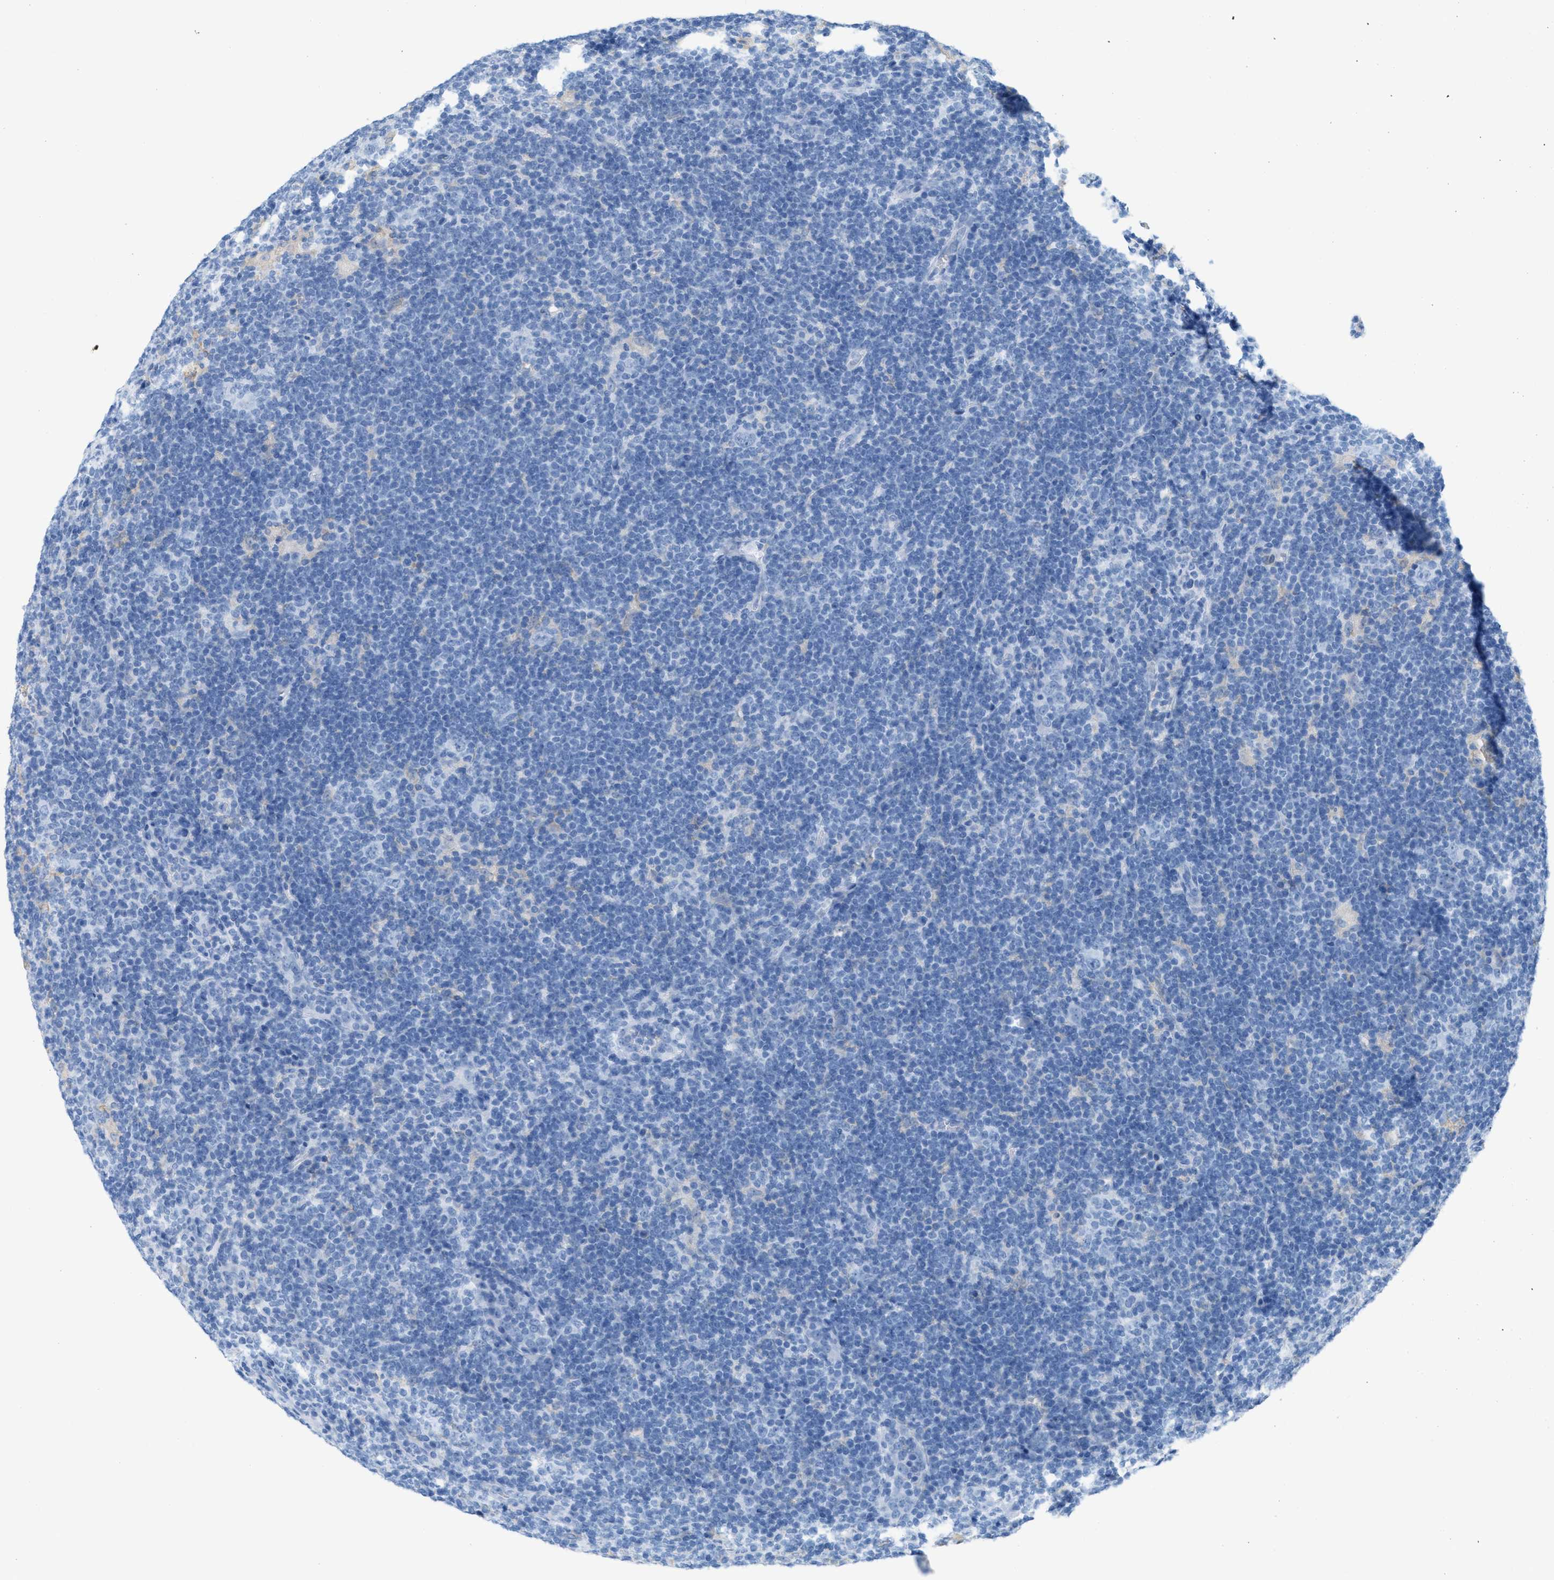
{"staining": {"intensity": "negative", "quantity": "none", "location": "none"}, "tissue": "lymphoma", "cell_type": "Tumor cells", "image_type": "cancer", "snomed": [{"axis": "morphology", "description": "Hodgkin's disease, NOS"}, {"axis": "topography", "description": "Lymph node"}], "caption": "This is an IHC micrograph of lymphoma. There is no positivity in tumor cells.", "gene": "ASGR1", "patient": {"sex": "female", "age": 57}}